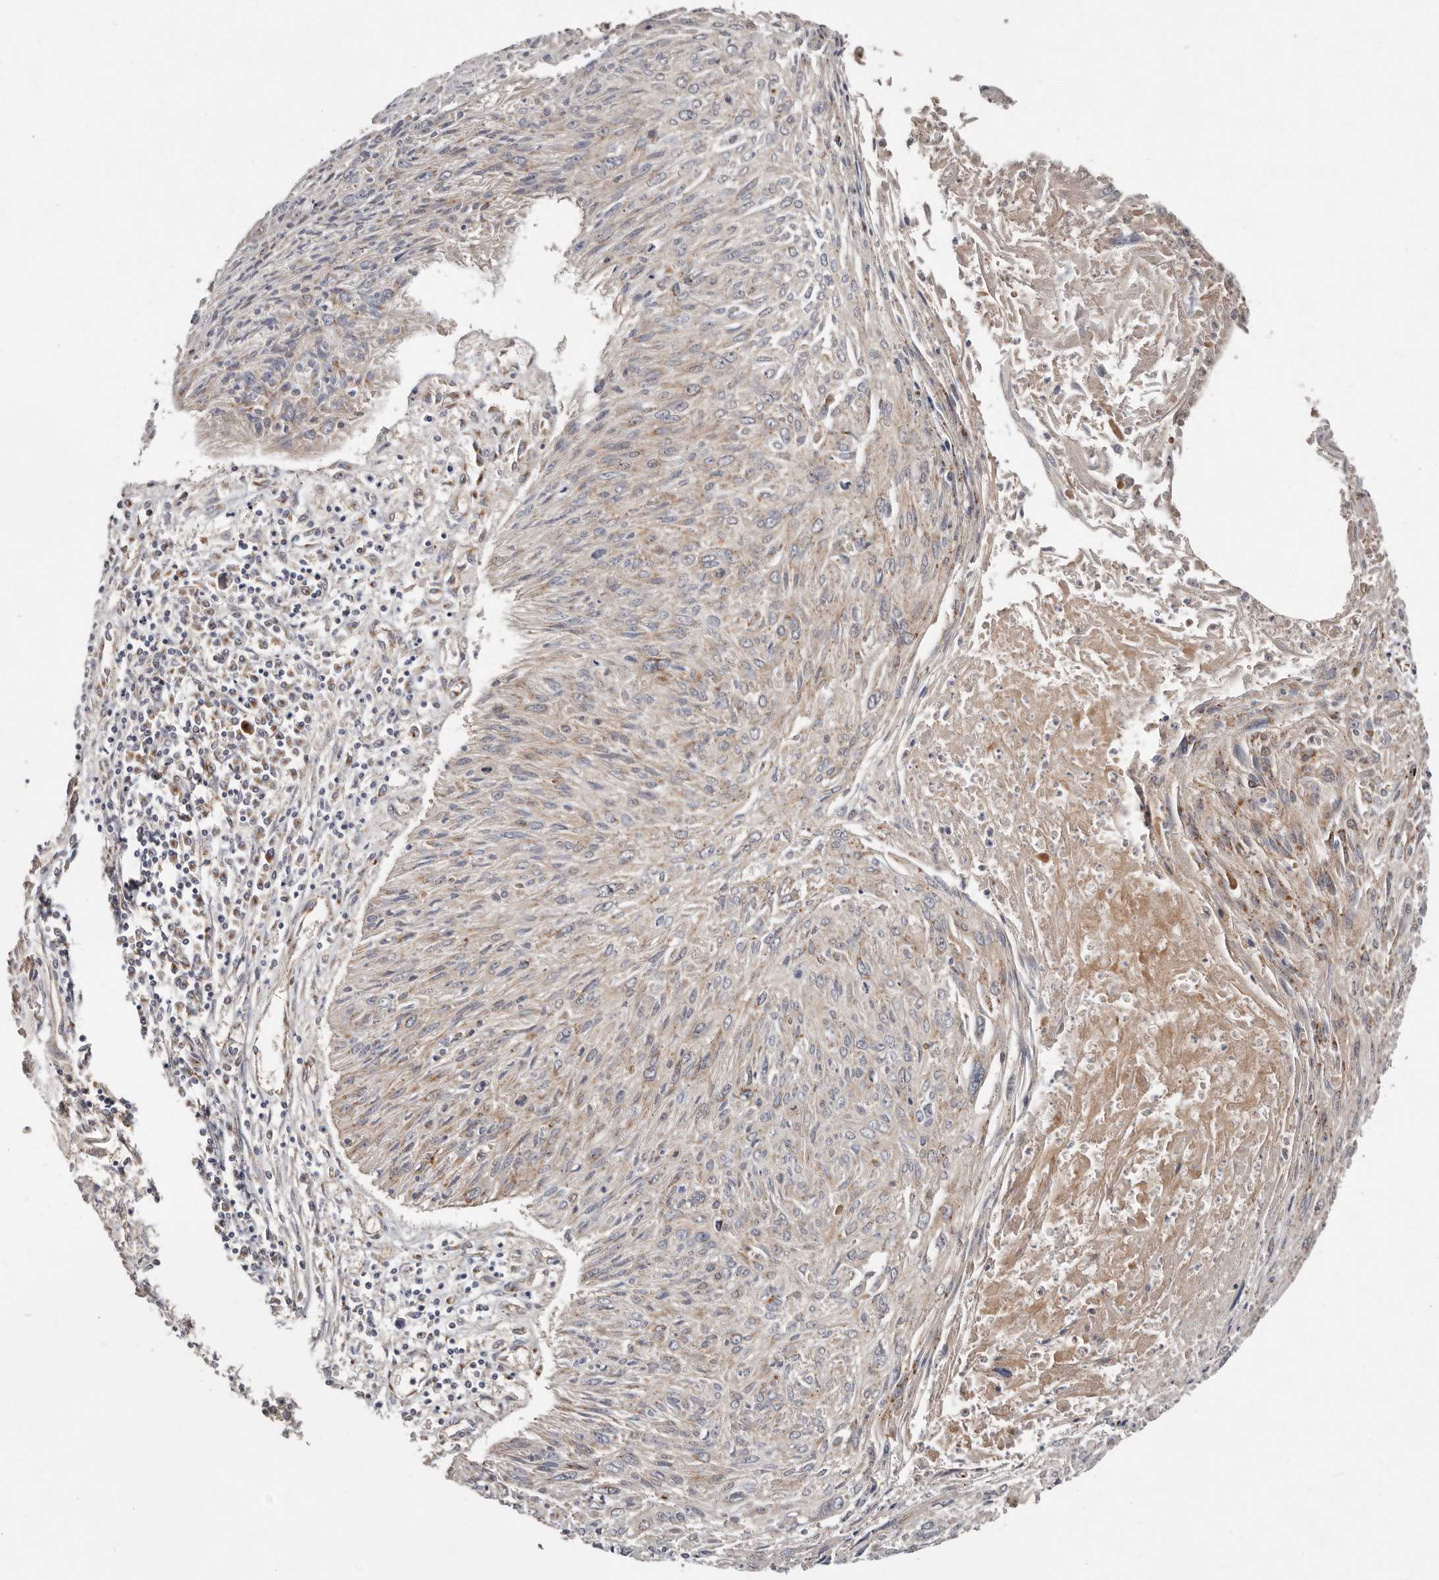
{"staining": {"intensity": "weak", "quantity": "<25%", "location": "cytoplasmic/membranous"}, "tissue": "cervical cancer", "cell_type": "Tumor cells", "image_type": "cancer", "snomed": [{"axis": "morphology", "description": "Squamous cell carcinoma, NOS"}, {"axis": "topography", "description": "Cervix"}], "caption": "DAB (3,3'-diaminobenzidine) immunohistochemical staining of human cervical cancer shows no significant expression in tumor cells.", "gene": "COG1", "patient": {"sex": "female", "age": 51}}